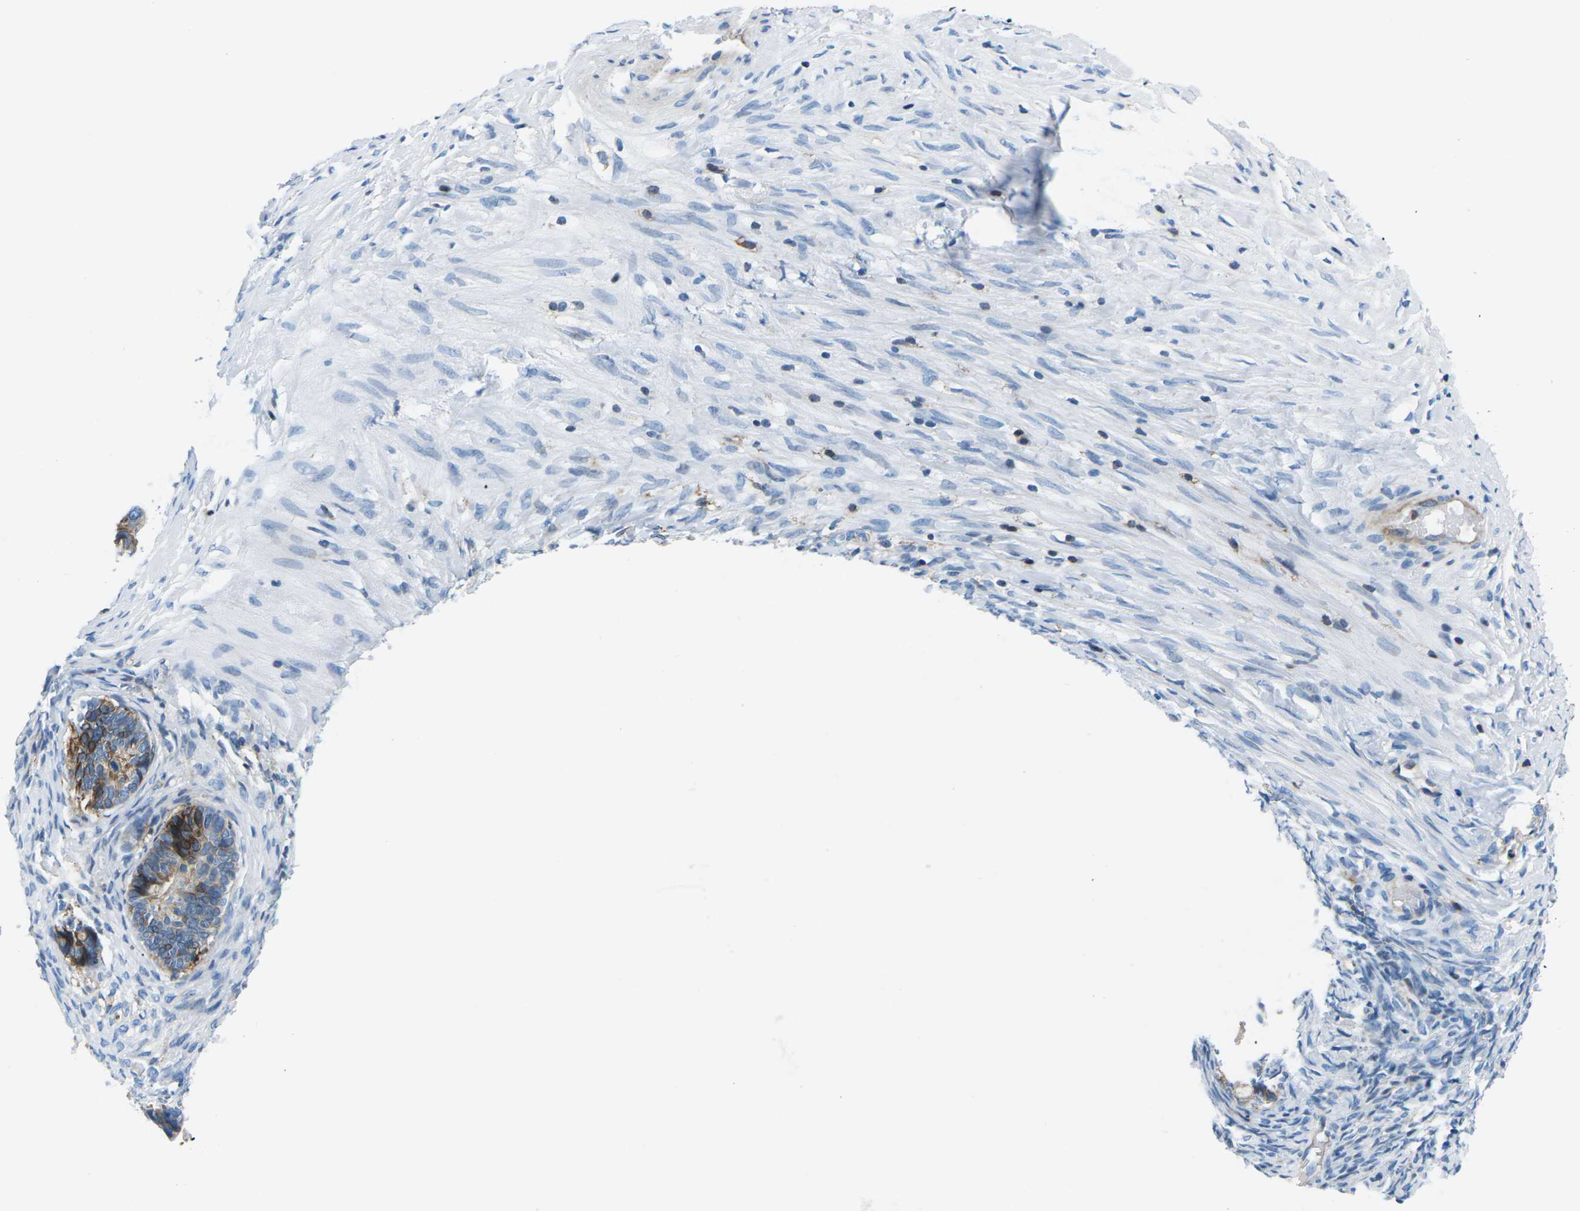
{"staining": {"intensity": "strong", "quantity": "25%-75%", "location": "cytoplasmic/membranous"}, "tissue": "ovarian cancer", "cell_type": "Tumor cells", "image_type": "cancer", "snomed": [{"axis": "morphology", "description": "Cystadenocarcinoma, serous, NOS"}, {"axis": "topography", "description": "Ovary"}], "caption": "IHC of ovarian cancer (serous cystadenocarcinoma) displays high levels of strong cytoplasmic/membranous expression in approximately 25%-75% of tumor cells. (DAB IHC, brown staining for protein, blue staining for nuclei).", "gene": "SOCS4", "patient": {"sex": "female", "age": 56}}